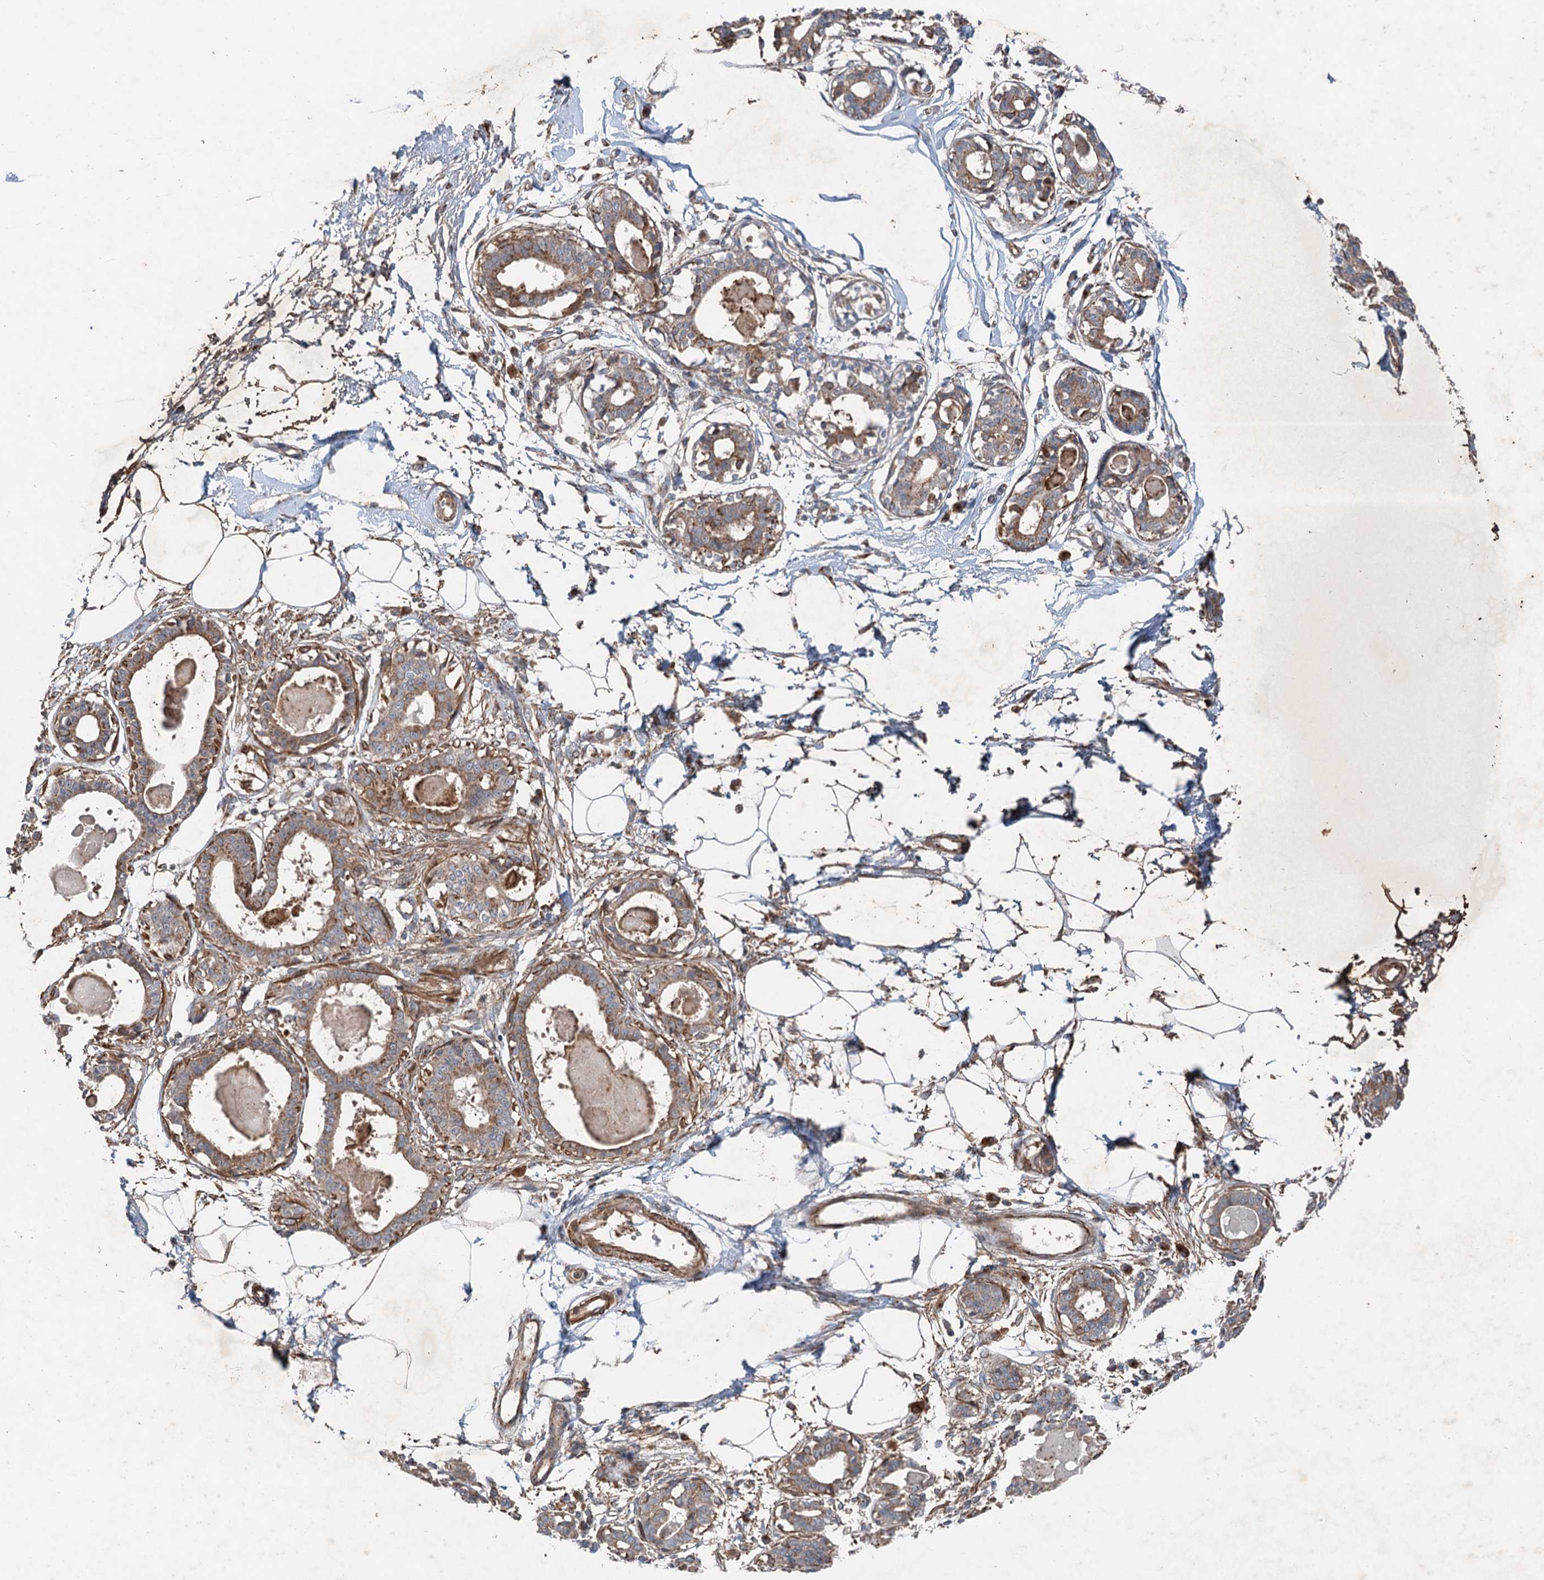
{"staining": {"intensity": "weak", "quantity": ">75%", "location": "cytoplasmic/membranous"}, "tissue": "breast", "cell_type": "Adipocytes", "image_type": "normal", "snomed": [{"axis": "morphology", "description": "Normal tissue, NOS"}, {"axis": "topography", "description": "Breast"}], "caption": "Immunohistochemical staining of benign human breast shows low levels of weak cytoplasmic/membranous positivity in approximately >75% of adipocytes.", "gene": "ANKRD26", "patient": {"sex": "female", "age": 45}}